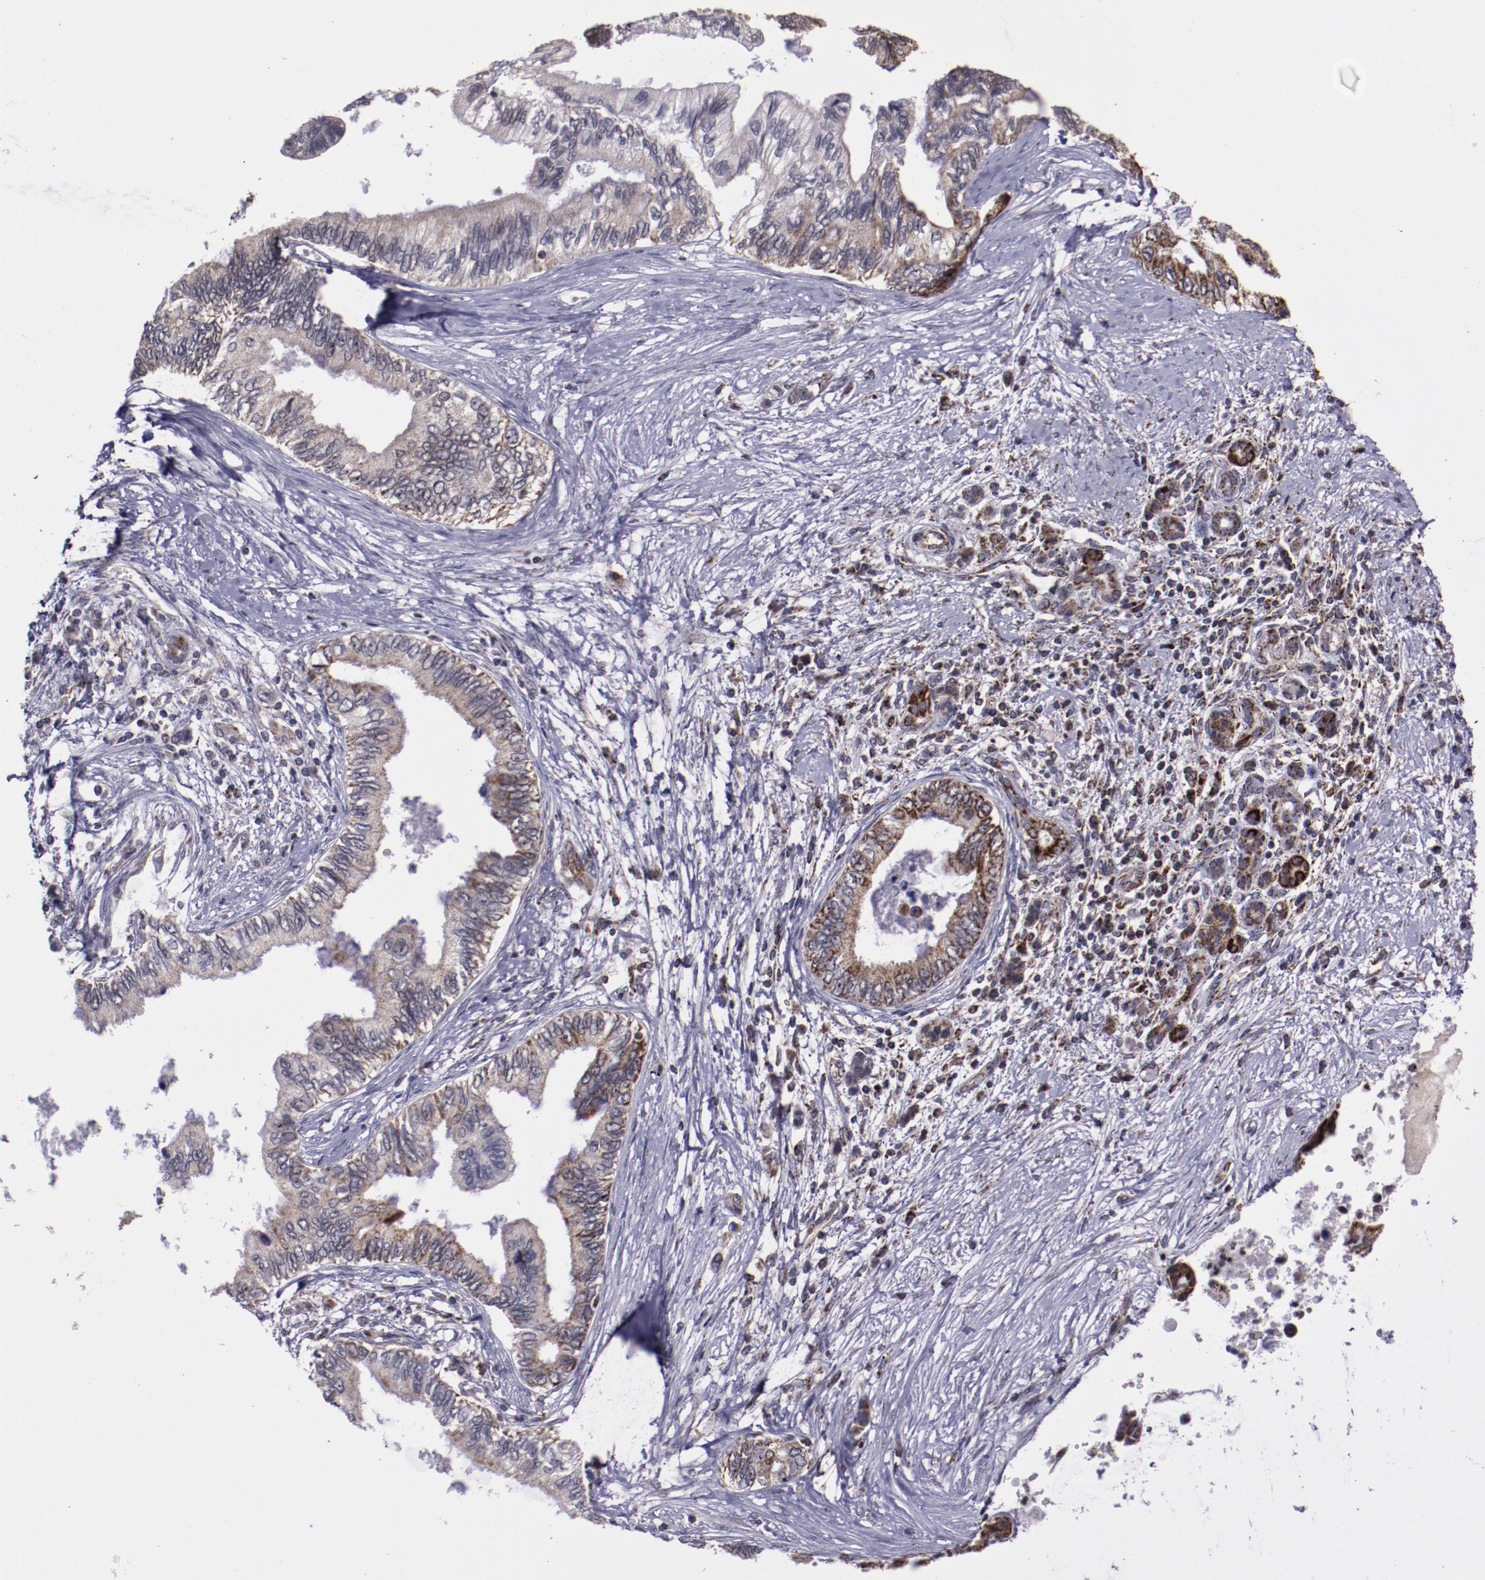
{"staining": {"intensity": "moderate", "quantity": ">75%", "location": "cytoplasmic/membranous"}, "tissue": "pancreatic cancer", "cell_type": "Tumor cells", "image_type": "cancer", "snomed": [{"axis": "morphology", "description": "Adenocarcinoma, NOS"}, {"axis": "topography", "description": "Pancreas"}], "caption": "Pancreatic cancer (adenocarcinoma) stained with DAB (3,3'-diaminobenzidine) immunohistochemistry (IHC) exhibits medium levels of moderate cytoplasmic/membranous staining in about >75% of tumor cells.", "gene": "LONP1", "patient": {"sex": "female", "age": 66}}